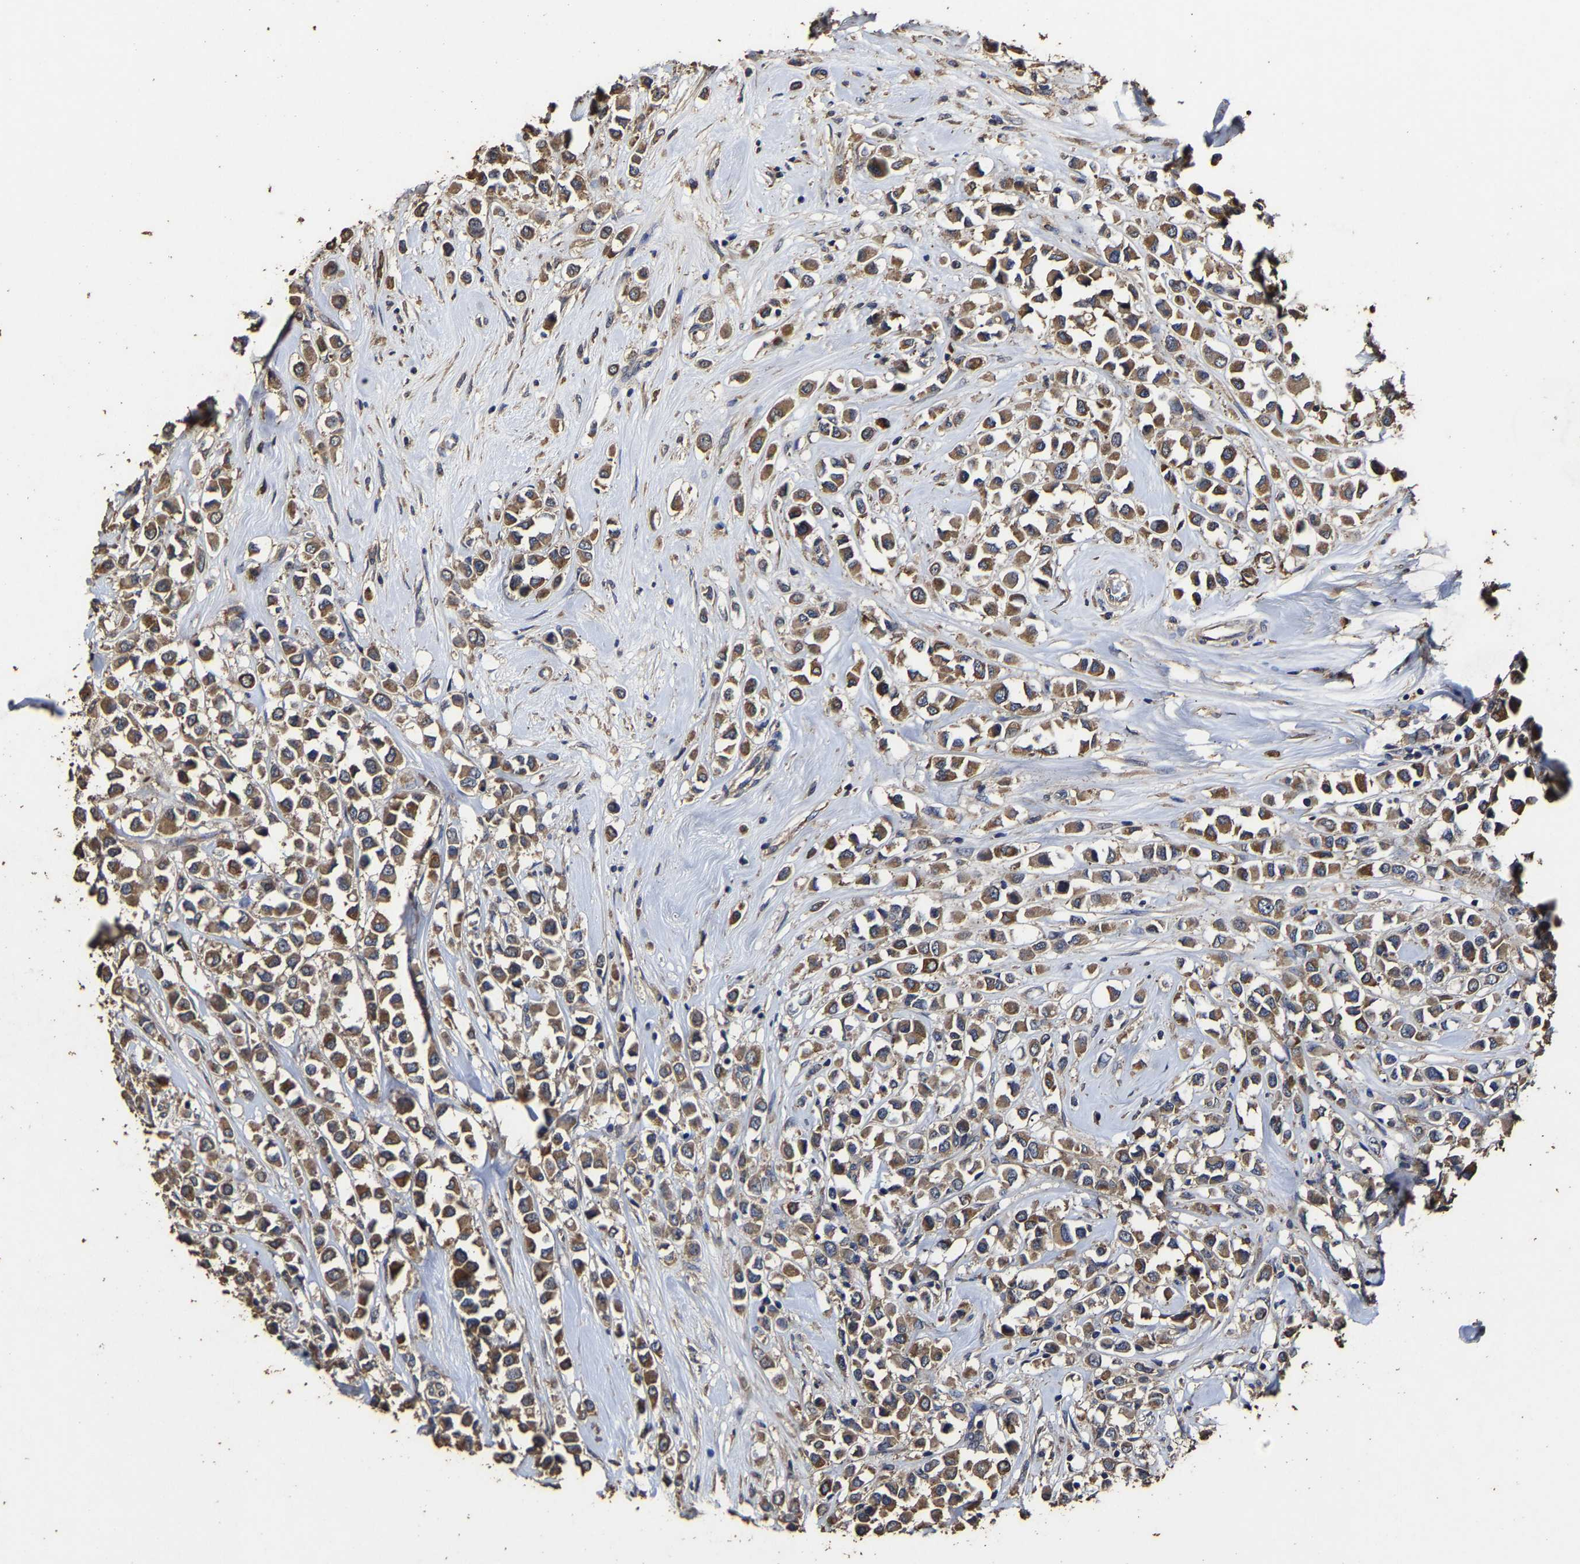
{"staining": {"intensity": "moderate", "quantity": ">75%", "location": "cytoplasmic/membranous"}, "tissue": "breast cancer", "cell_type": "Tumor cells", "image_type": "cancer", "snomed": [{"axis": "morphology", "description": "Duct carcinoma"}, {"axis": "topography", "description": "Breast"}], "caption": "Tumor cells show medium levels of moderate cytoplasmic/membranous staining in about >75% of cells in breast cancer (infiltrating ductal carcinoma).", "gene": "PPM1K", "patient": {"sex": "female", "age": 61}}